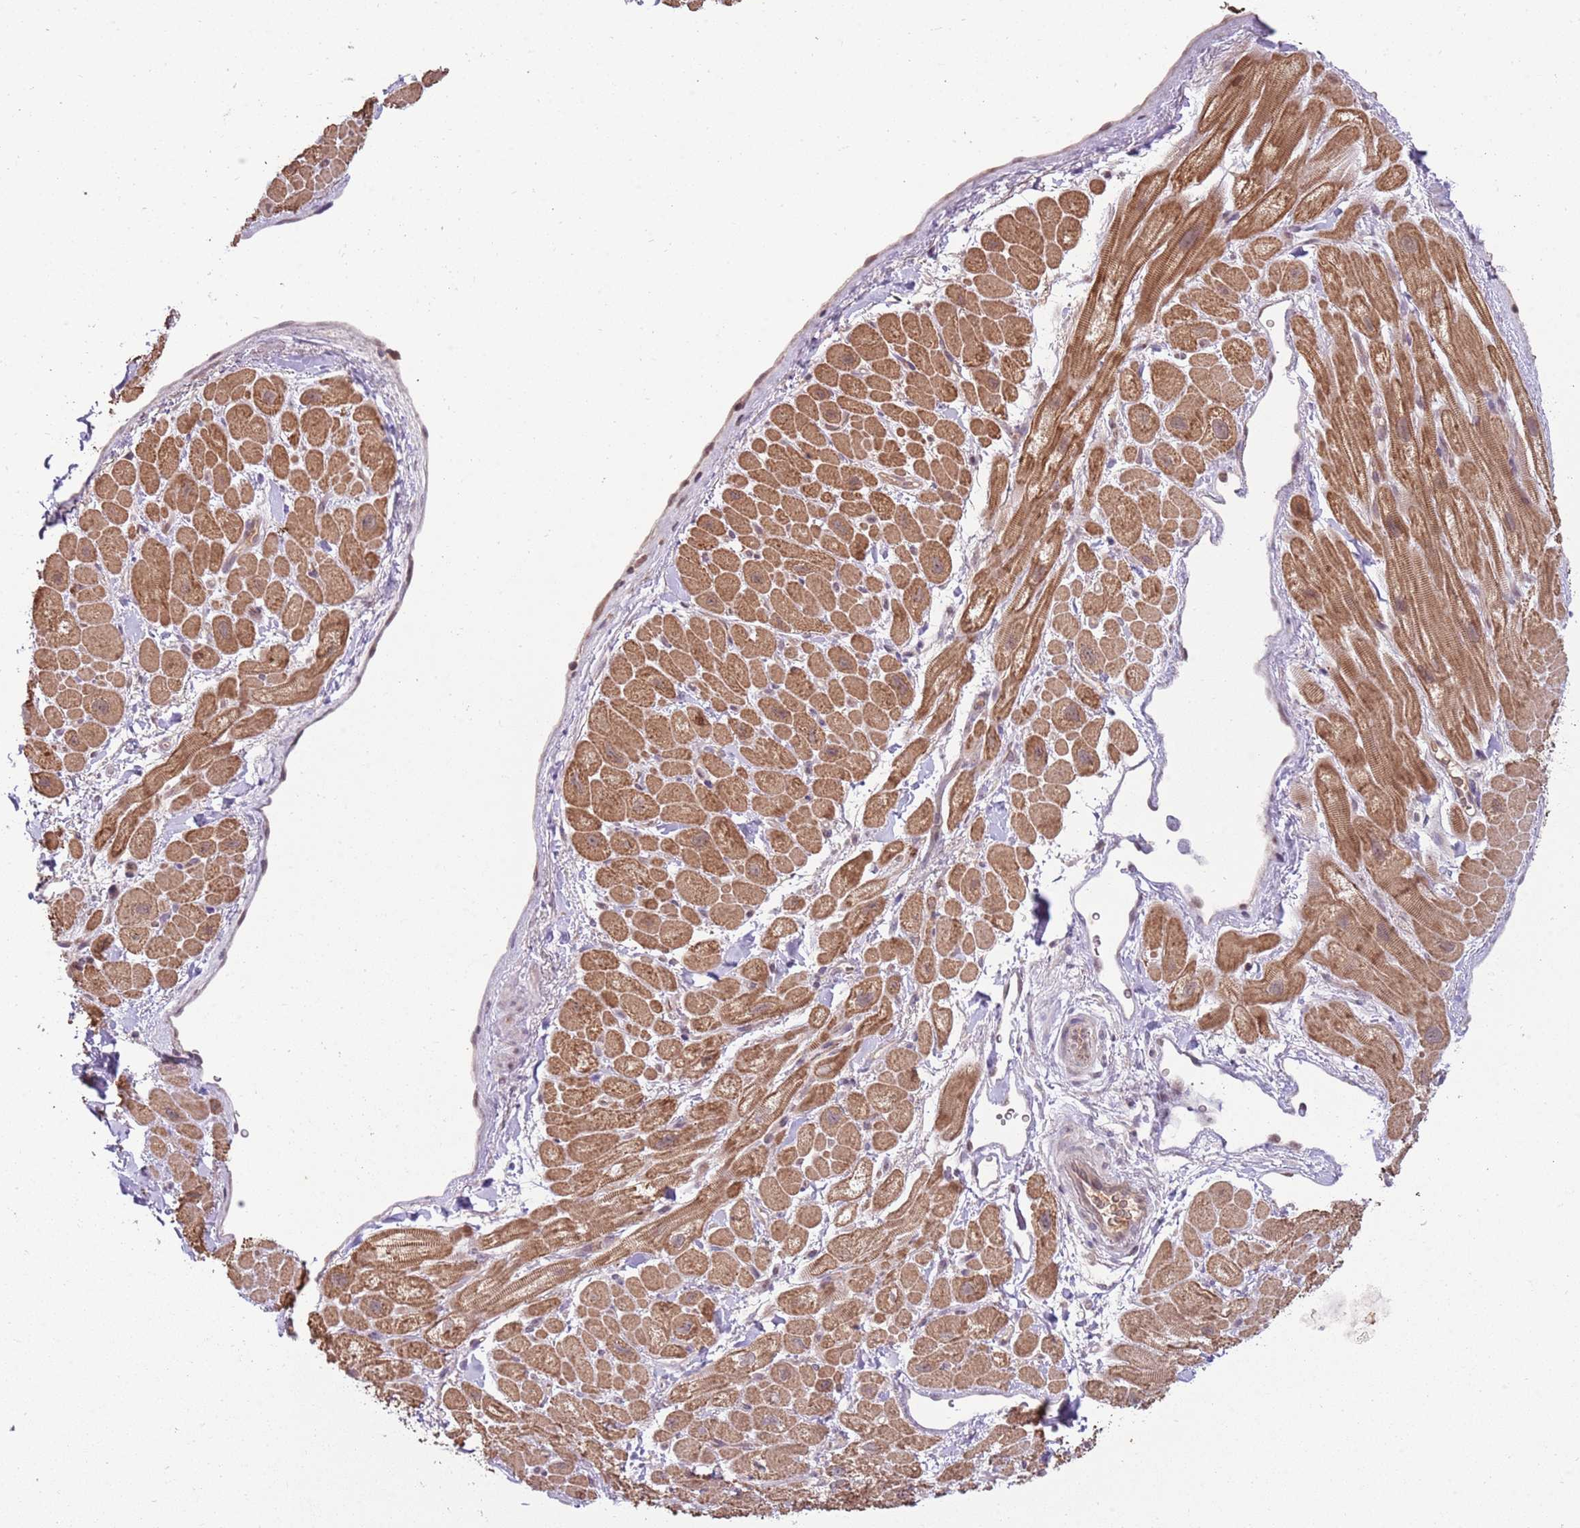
{"staining": {"intensity": "moderate", "quantity": ">75%", "location": "cytoplasmic/membranous"}, "tissue": "heart muscle", "cell_type": "Cardiomyocytes", "image_type": "normal", "snomed": [{"axis": "morphology", "description": "Normal tissue, NOS"}, {"axis": "topography", "description": "Heart"}], "caption": "High-magnification brightfield microscopy of unremarkable heart muscle stained with DAB (brown) and counterstained with hematoxylin (blue). cardiomyocytes exhibit moderate cytoplasmic/membranous expression is appreciated in about>75% of cells. (DAB (3,3'-diaminobenzidine) IHC, brown staining for protein, blue staining for nuclei).", "gene": "NBPF4", "patient": {"sex": "male", "age": 65}}